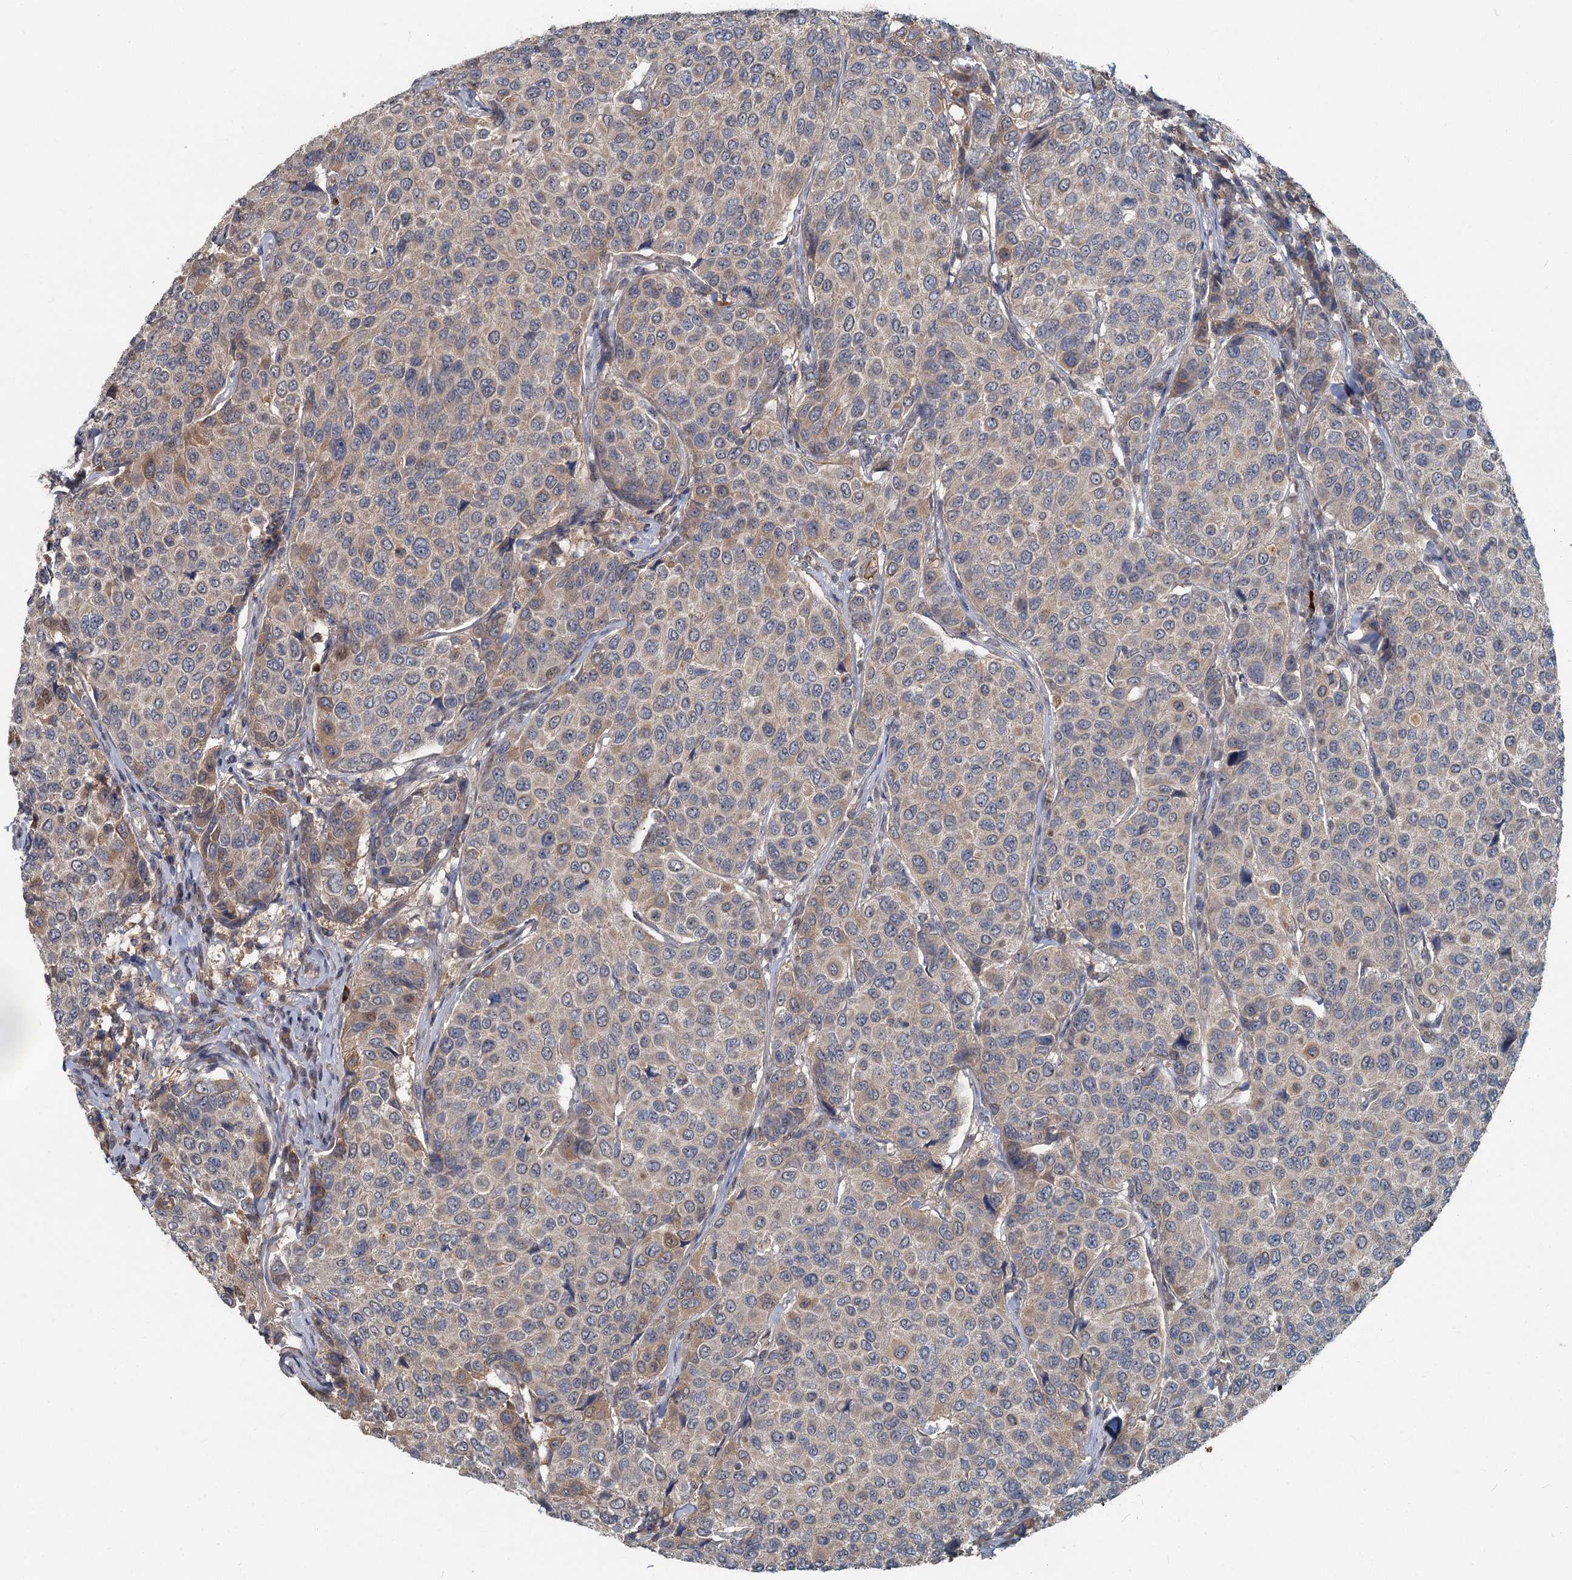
{"staining": {"intensity": "weak", "quantity": "<25%", "location": "cytoplasmic/membranous"}, "tissue": "breast cancer", "cell_type": "Tumor cells", "image_type": "cancer", "snomed": [{"axis": "morphology", "description": "Duct carcinoma"}, {"axis": "topography", "description": "Breast"}], "caption": "Immunohistochemical staining of breast infiltrating ductal carcinoma shows no significant staining in tumor cells. (Stains: DAB immunohistochemistry (IHC) with hematoxylin counter stain, Microscopy: brightfield microscopy at high magnification).", "gene": "HERC3", "patient": {"sex": "female", "age": 55}}